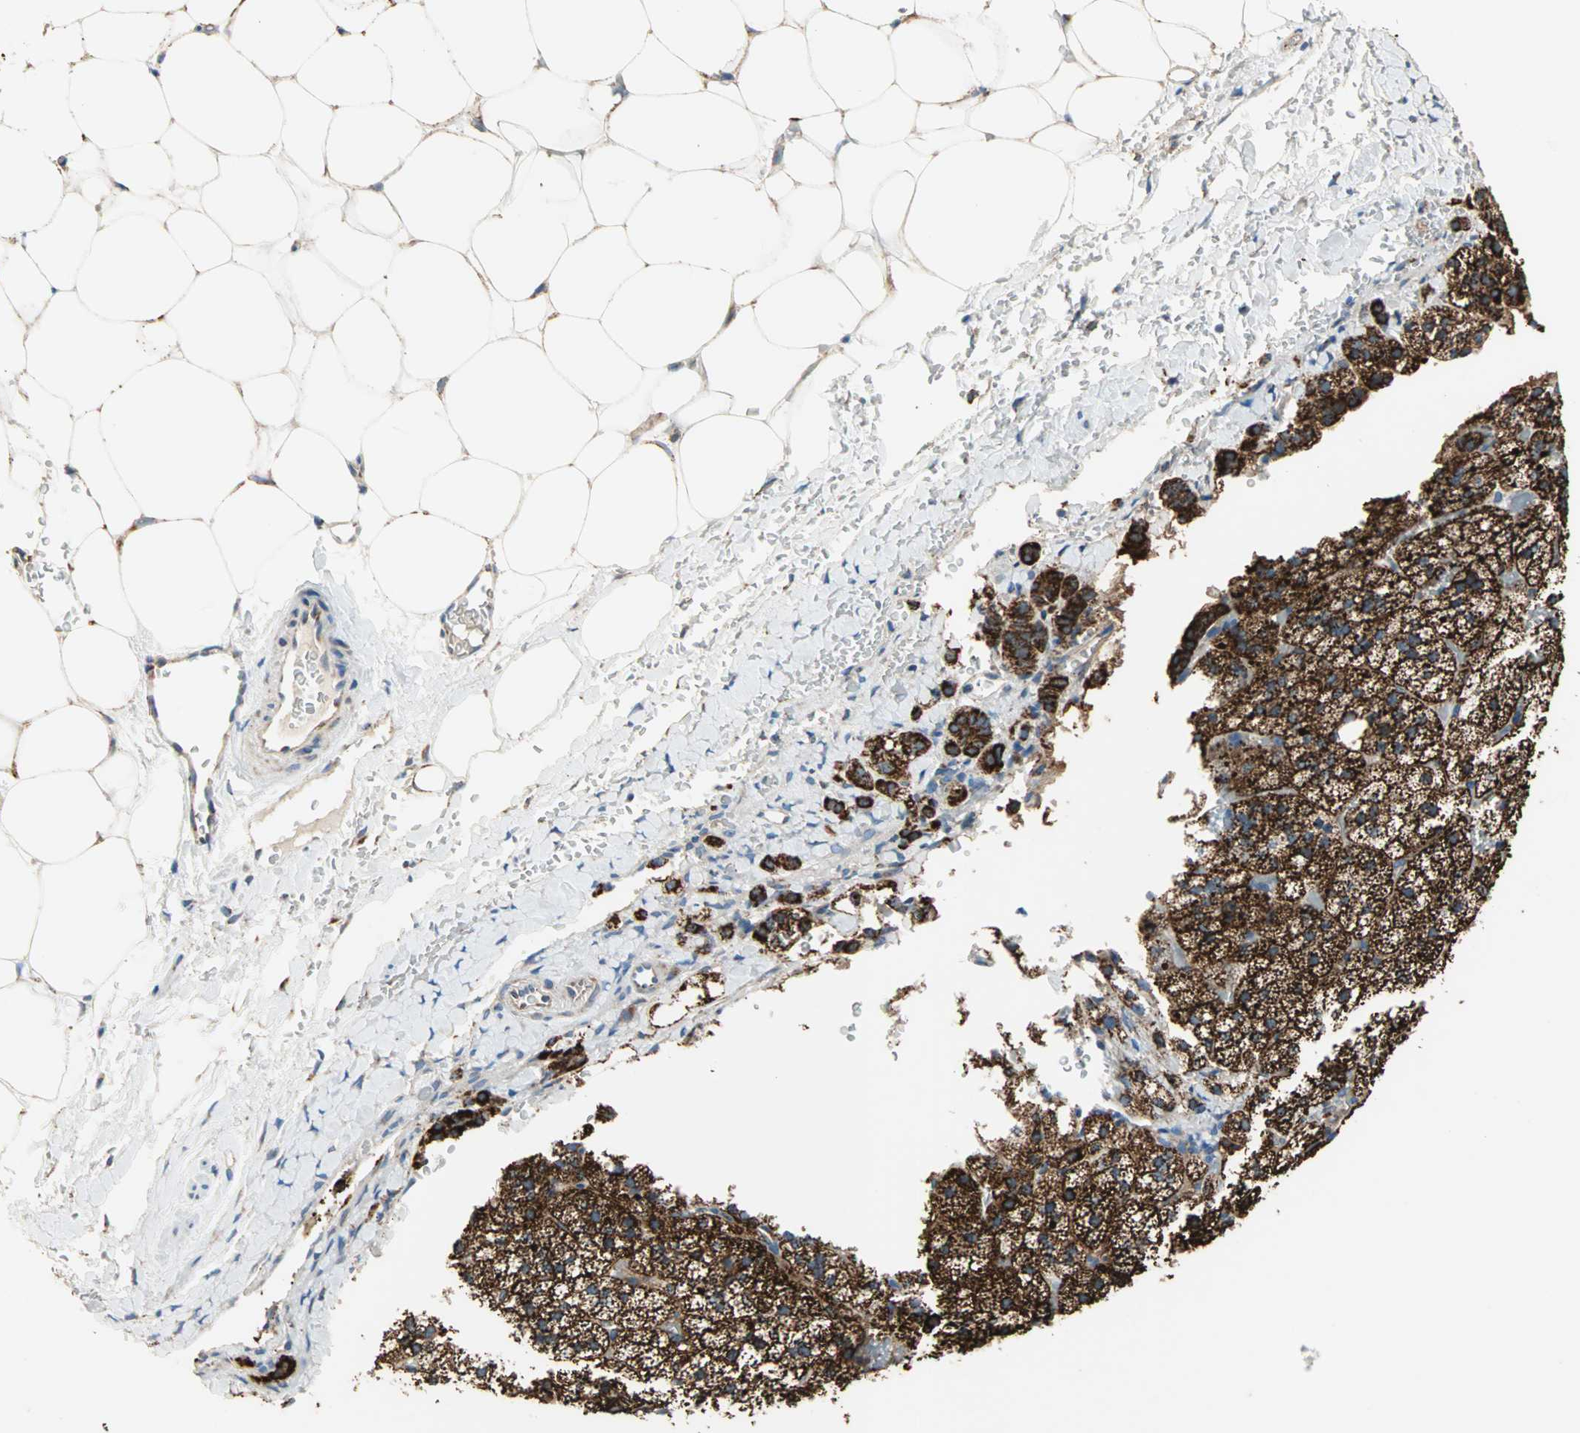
{"staining": {"intensity": "strong", "quantity": ">75%", "location": "cytoplasmic/membranous"}, "tissue": "adrenal gland", "cell_type": "Glandular cells", "image_type": "normal", "snomed": [{"axis": "morphology", "description": "Normal tissue, NOS"}, {"axis": "topography", "description": "Adrenal gland"}], "caption": "Immunohistochemical staining of benign human adrenal gland exhibits >75% levels of strong cytoplasmic/membranous protein staining in about >75% of glandular cells.", "gene": "TST", "patient": {"sex": "male", "age": 35}}